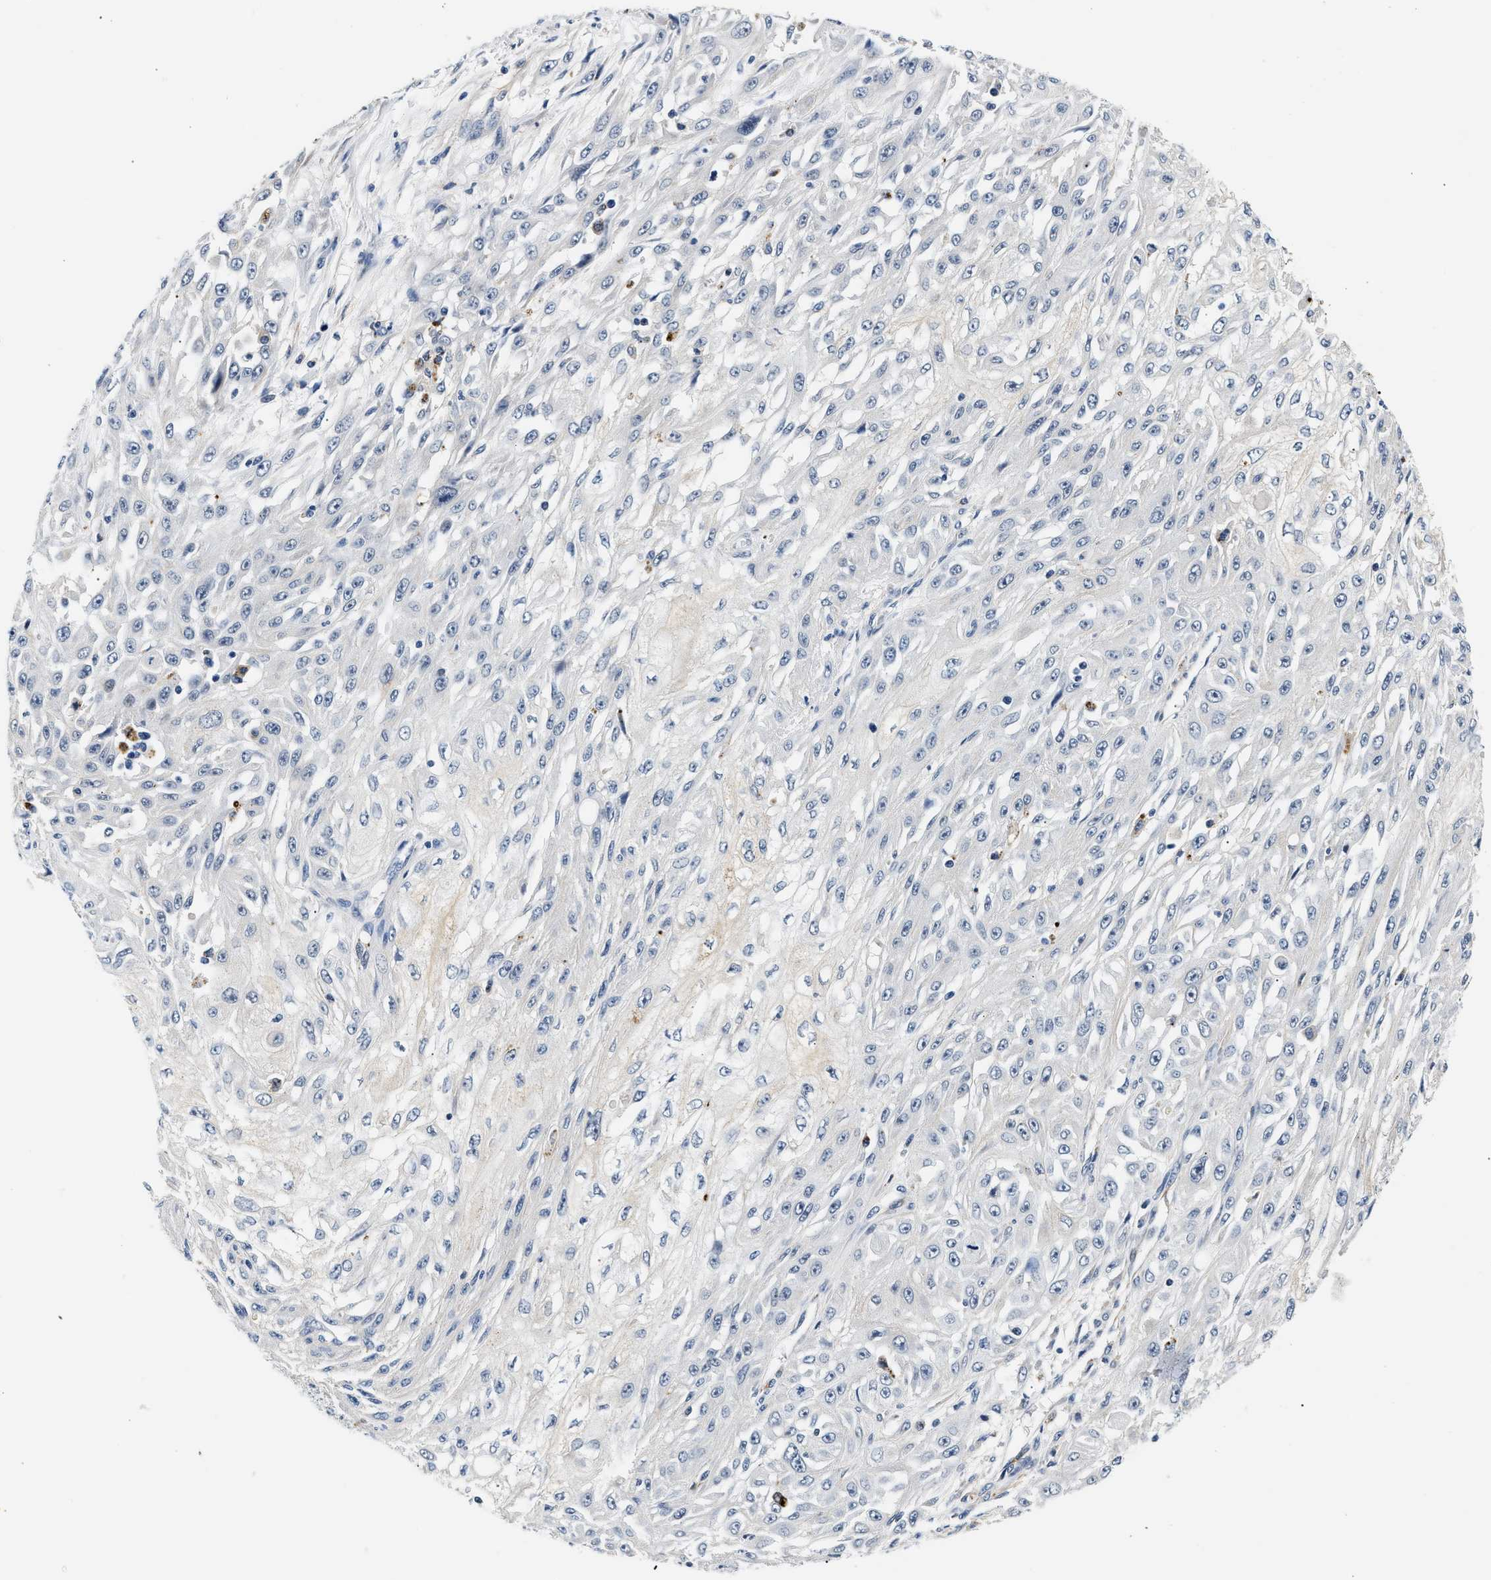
{"staining": {"intensity": "negative", "quantity": "none", "location": "none"}, "tissue": "skin cancer", "cell_type": "Tumor cells", "image_type": "cancer", "snomed": [{"axis": "morphology", "description": "Squamous cell carcinoma, NOS"}, {"axis": "morphology", "description": "Squamous cell carcinoma, metastatic, NOS"}, {"axis": "topography", "description": "Skin"}, {"axis": "topography", "description": "Lymph node"}], "caption": "This image is of skin metastatic squamous cell carcinoma stained with immunohistochemistry (IHC) to label a protein in brown with the nuclei are counter-stained blue. There is no expression in tumor cells.", "gene": "MED22", "patient": {"sex": "male", "age": 75}}